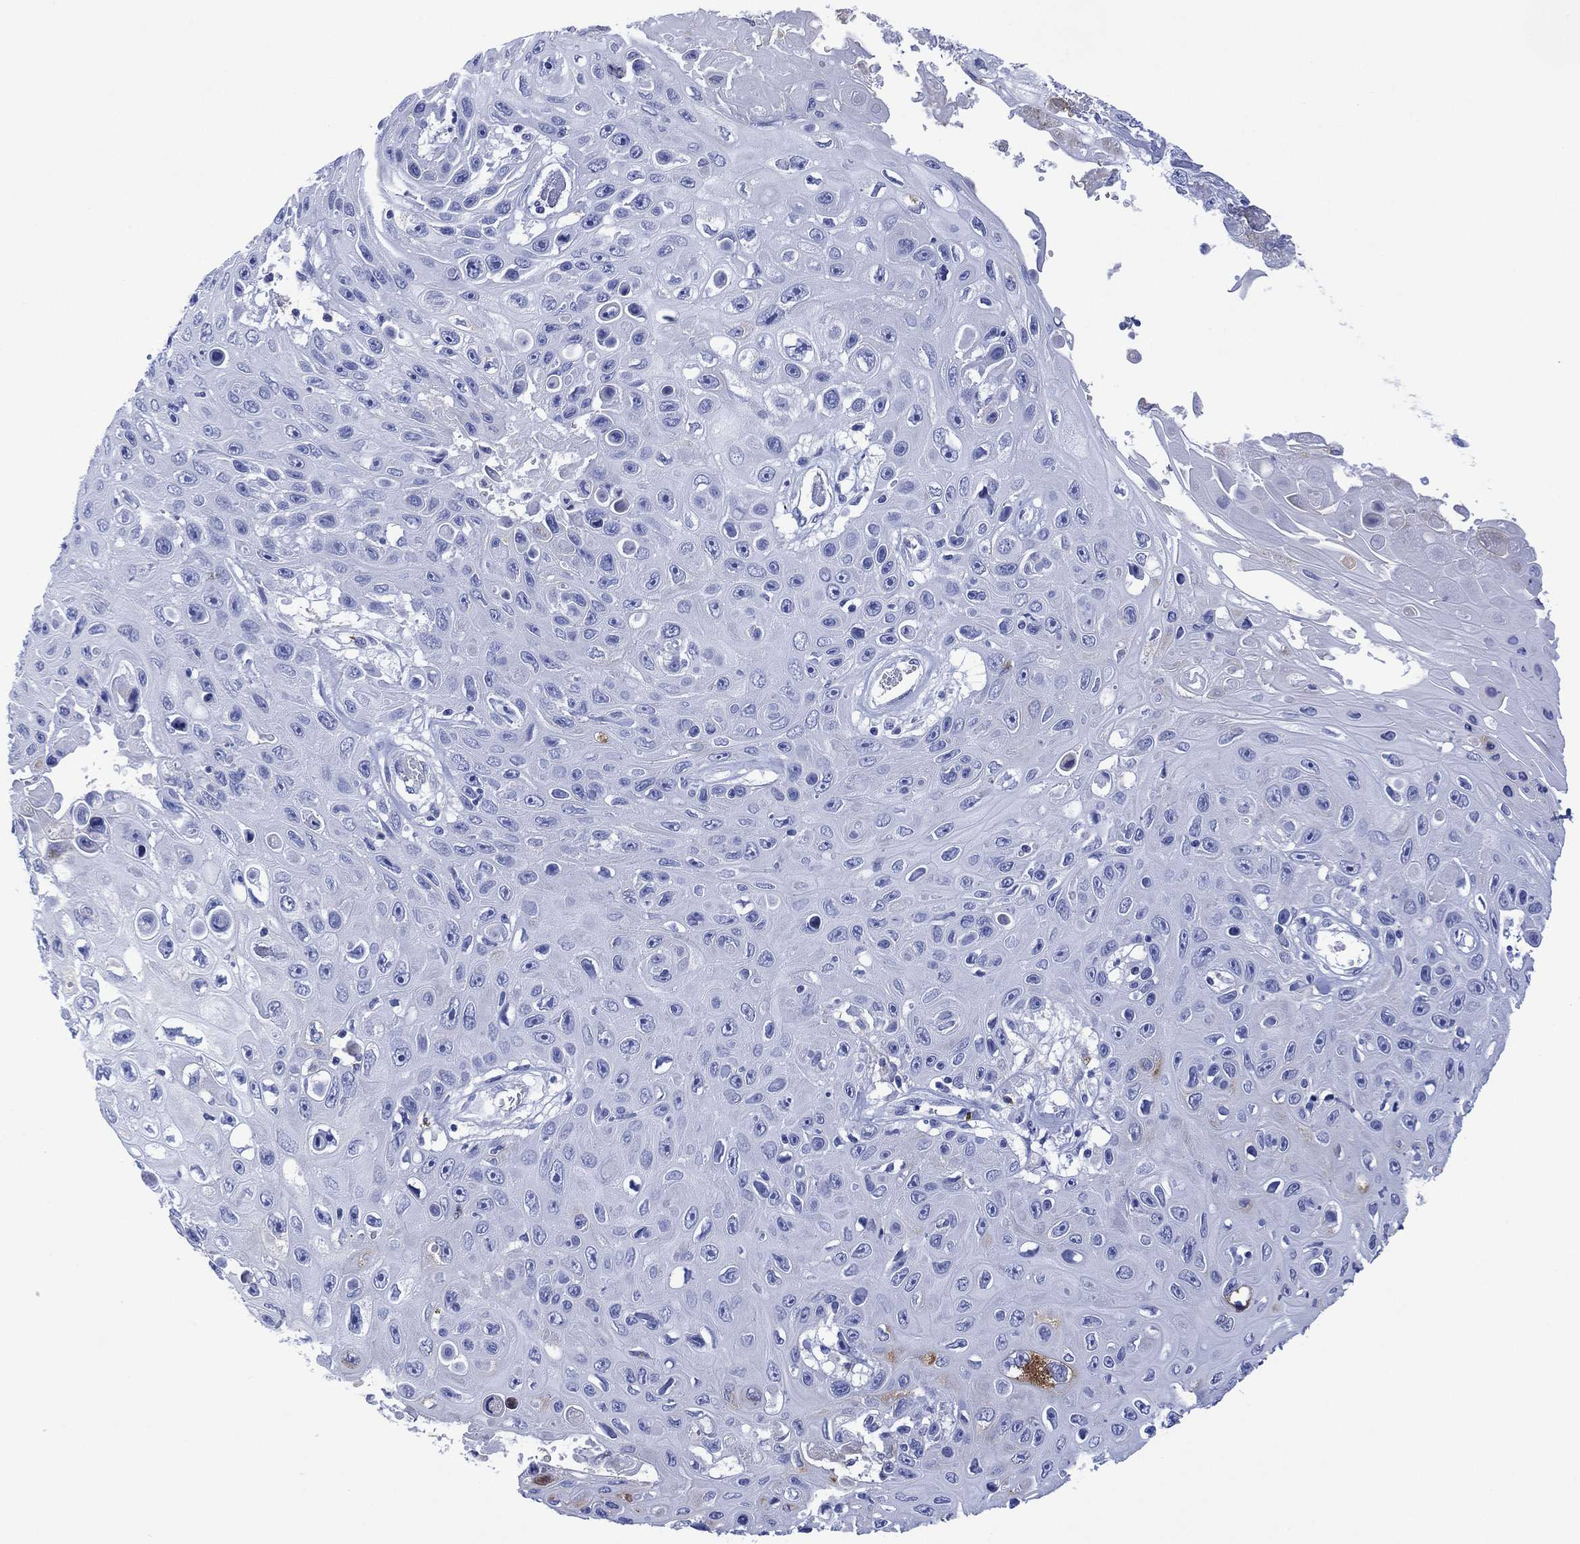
{"staining": {"intensity": "negative", "quantity": "none", "location": "none"}, "tissue": "skin cancer", "cell_type": "Tumor cells", "image_type": "cancer", "snomed": [{"axis": "morphology", "description": "Squamous cell carcinoma, NOS"}, {"axis": "topography", "description": "Skin"}], "caption": "Protein analysis of skin squamous cell carcinoma displays no significant positivity in tumor cells.", "gene": "DPP4", "patient": {"sex": "male", "age": 82}}